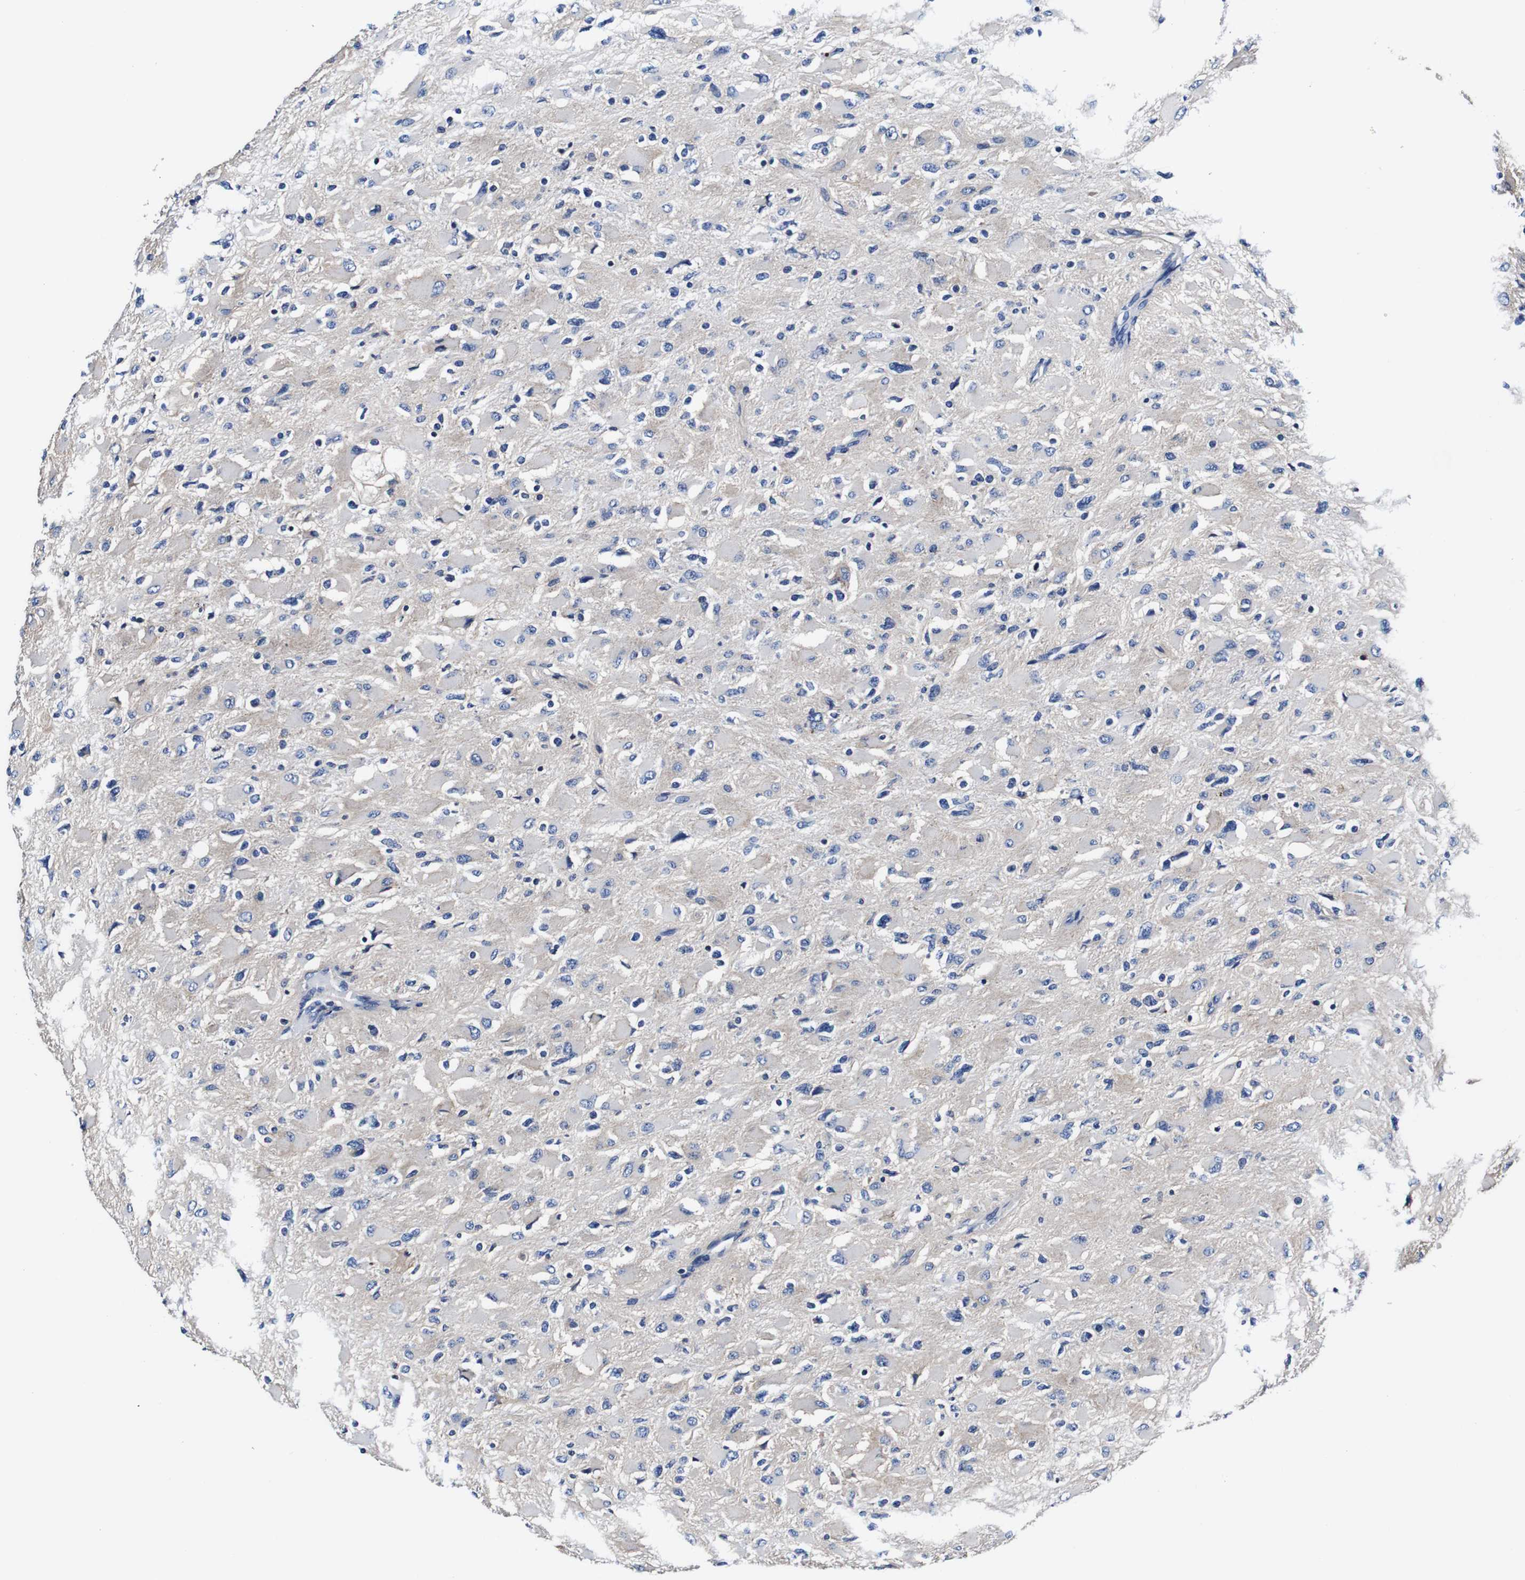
{"staining": {"intensity": "negative", "quantity": "none", "location": "none"}, "tissue": "glioma", "cell_type": "Tumor cells", "image_type": "cancer", "snomed": [{"axis": "morphology", "description": "Glioma, malignant, High grade"}, {"axis": "topography", "description": "Cerebral cortex"}], "caption": "This image is of malignant glioma (high-grade) stained with IHC to label a protein in brown with the nuclei are counter-stained blue. There is no staining in tumor cells. Brightfield microscopy of IHC stained with DAB (3,3'-diaminobenzidine) (brown) and hematoxylin (blue), captured at high magnification.", "gene": "PDCD6IP", "patient": {"sex": "female", "age": 36}}